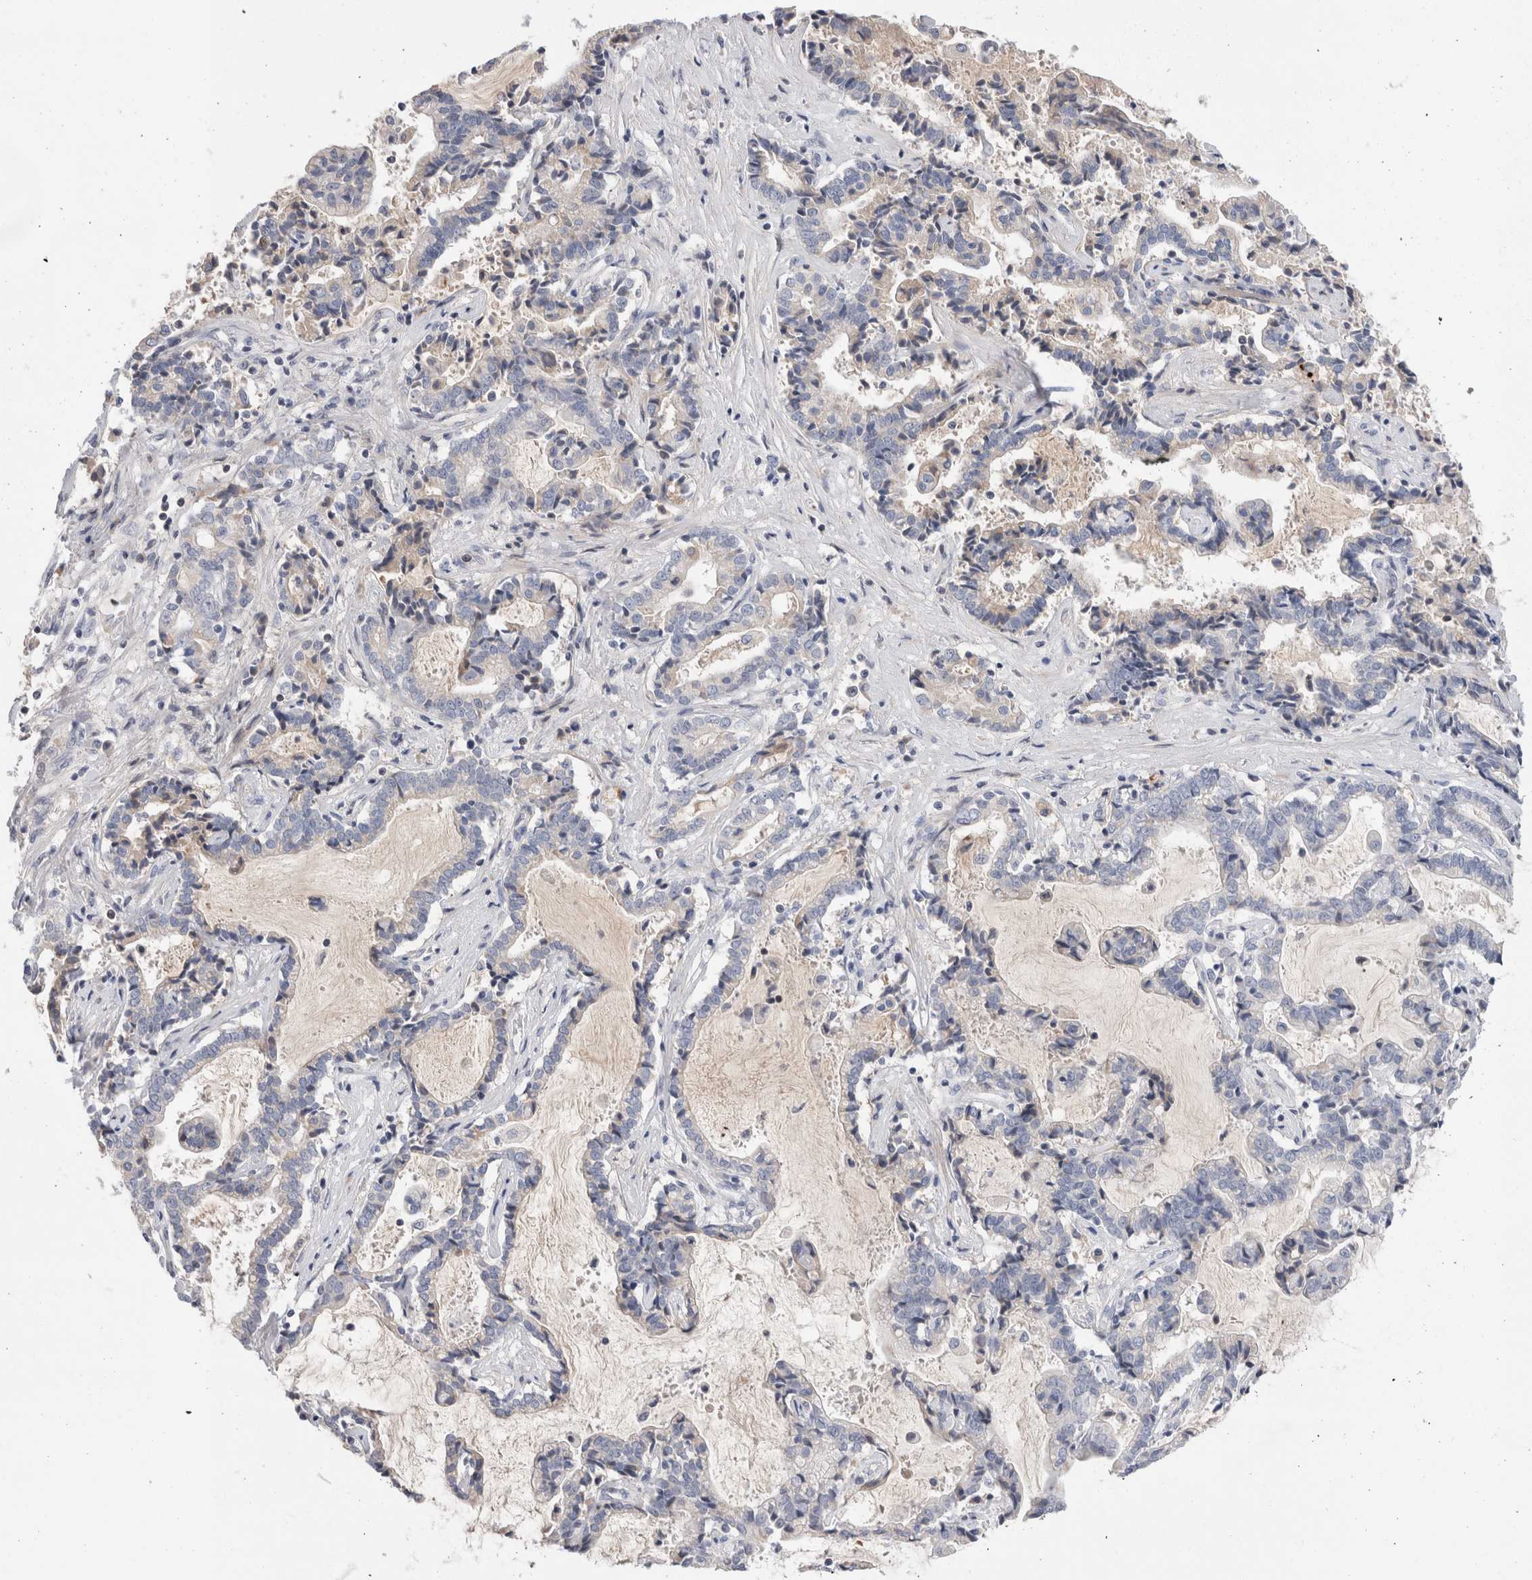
{"staining": {"intensity": "negative", "quantity": "none", "location": "none"}, "tissue": "liver cancer", "cell_type": "Tumor cells", "image_type": "cancer", "snomed": [{"axis": "morphology", "description": "Cholangiocarcinoma"}, {"axis": "topography", "description": "Liver"}], "caption": "Cholangiocarcinoma (liver) stained for a protein using IHC shows no expression tumor cells.", "gene": "ECHDC2", "patient": {"sex": "male", "age": 57}}